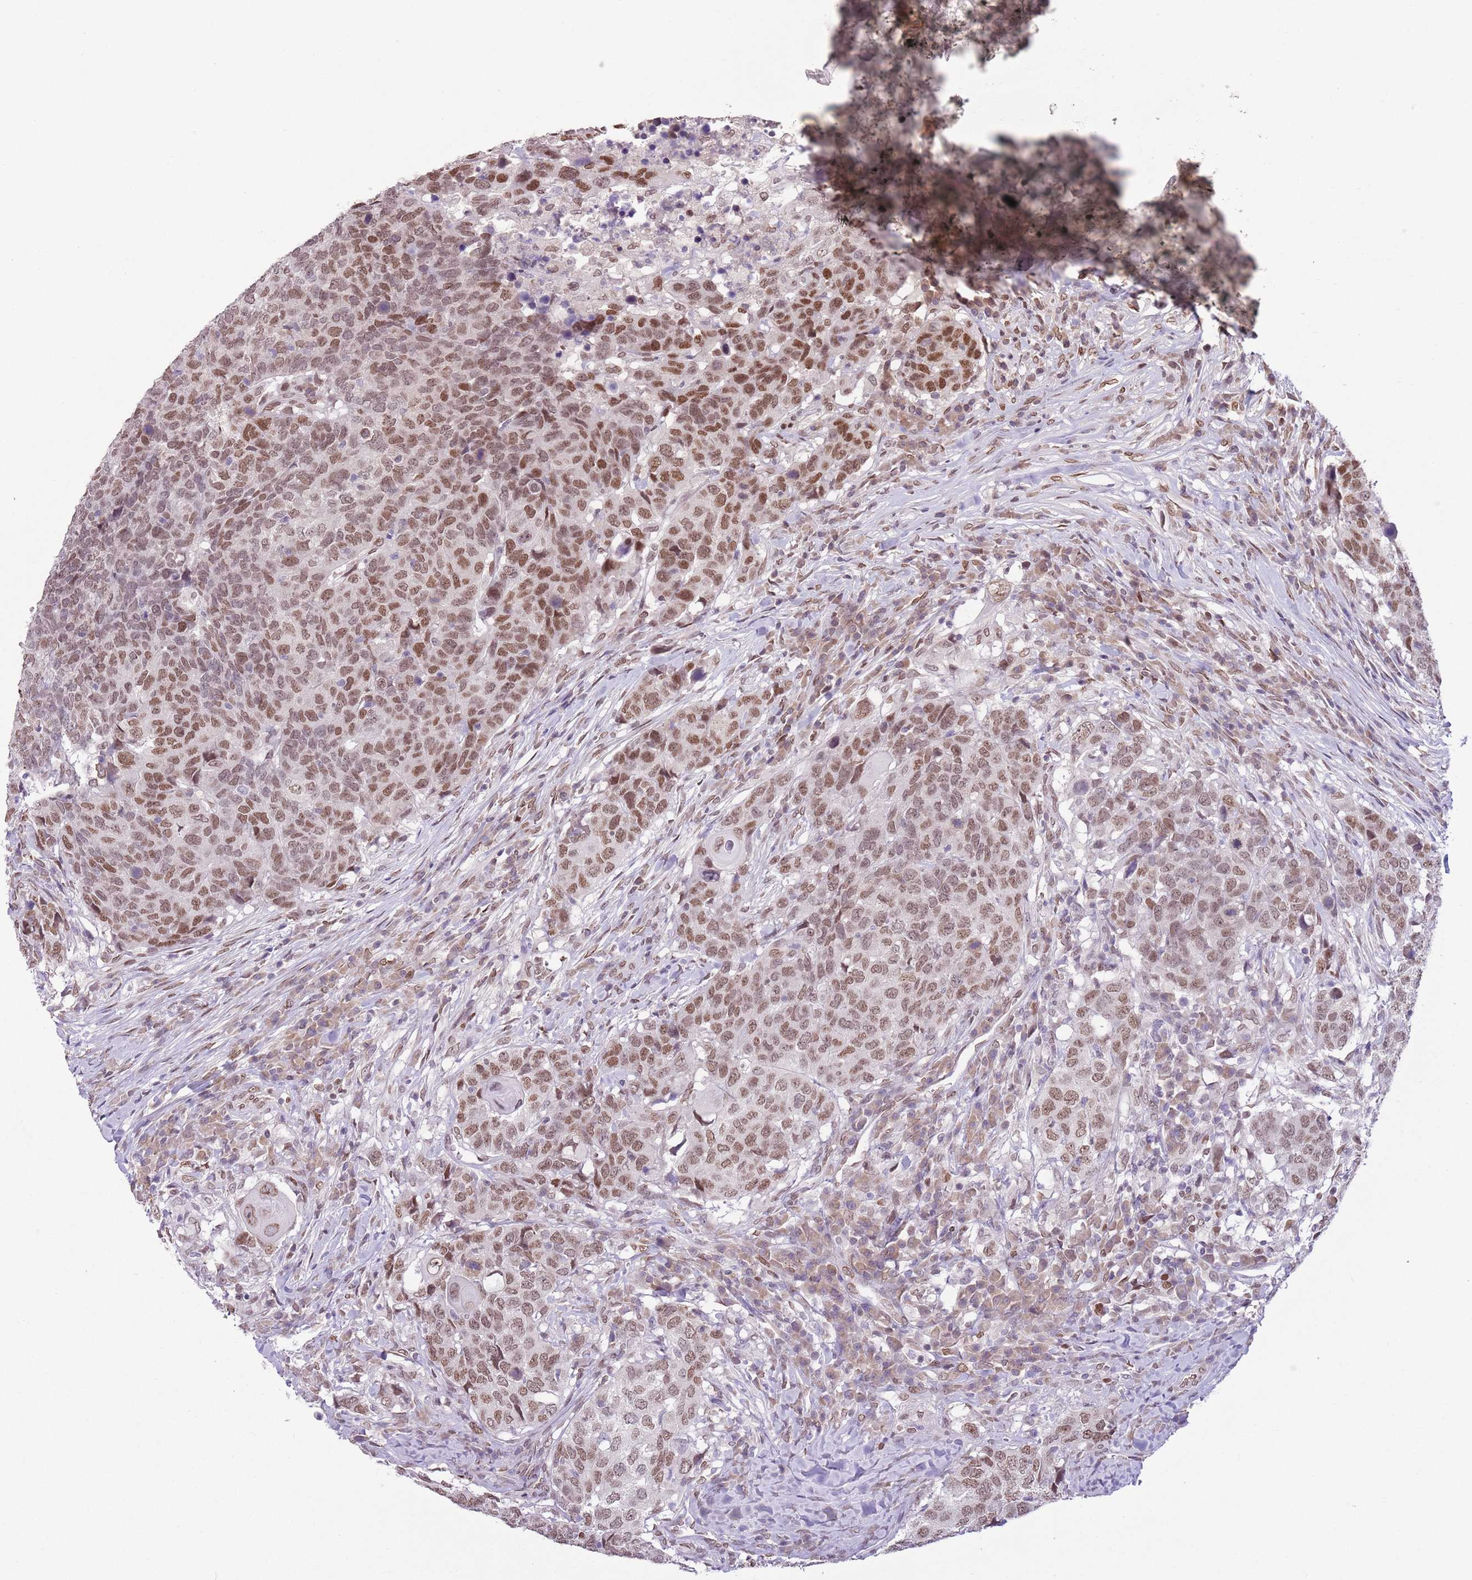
{"staining": {"intensity": "moderate", "quantity": ">75%", "location": "cytoplasmic/membranous,nuclear"}, "tissue": "head and neck cancer", "cell_type": "Tumor cells", "image_type": "cancer", "snomed": [{"axis": "morphology", "description": "Normal tissue, NOS"}, {"axis": "morphology", "description": "Squamous cell carcinoma, NOS"}, {"axis": "topography", "description": "Skeletal muscle"}, {"axis": "topography", "description": "Vascular tissue"}, {"axis": "topography", "description": "Peripheral nerve tissue"}, {"axis": "topography", "description": "Head-Neck"}], "caption": "This is a micrograph of IHC staining of head and neck squamous cell carcinoma, which shows moderate staining in the cytoplasmic/membranous and nuclear of tumor cells.", "gene": "ZGLP1", "patient": {"sex": "male", "age": 66}}